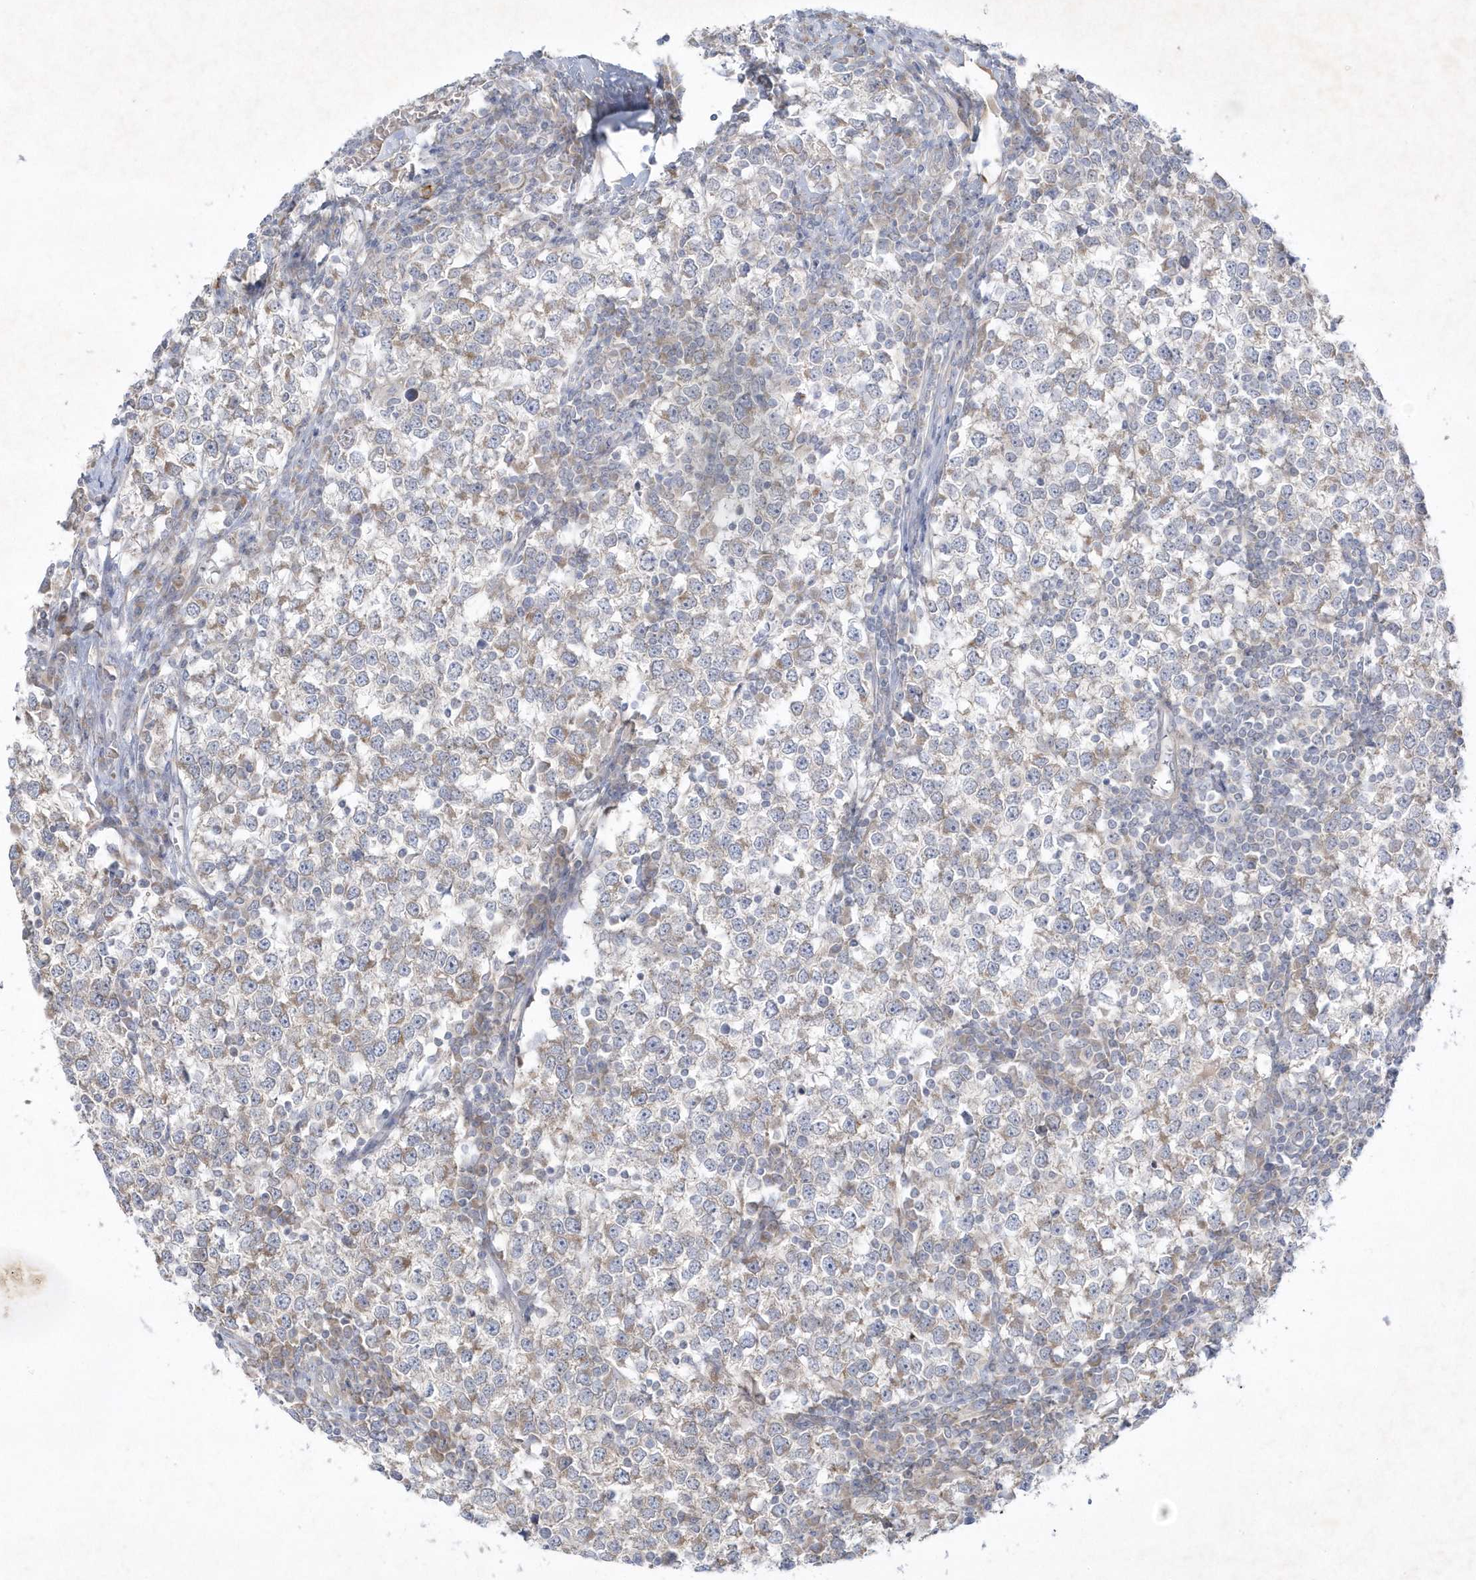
{"staining": {"intensity": "weak", "quantity": "<25%", "location": "cytoplasmic/membranous"}, "tissue": "testis cancer", "cell_type": "Tumor cells", "image_type": "cancer", "snomed": [{"axis": "morphology", "description": "Seminoma, NOS"}, {"axis": "topography", "description": "Testis"}], "caption": "IHC image of seminoma (testis) stained for a protein (brown), which reveals no positivity in tumor cells.", "gene": "LARS1", "patient": {"sex": "male", "age": 65}}